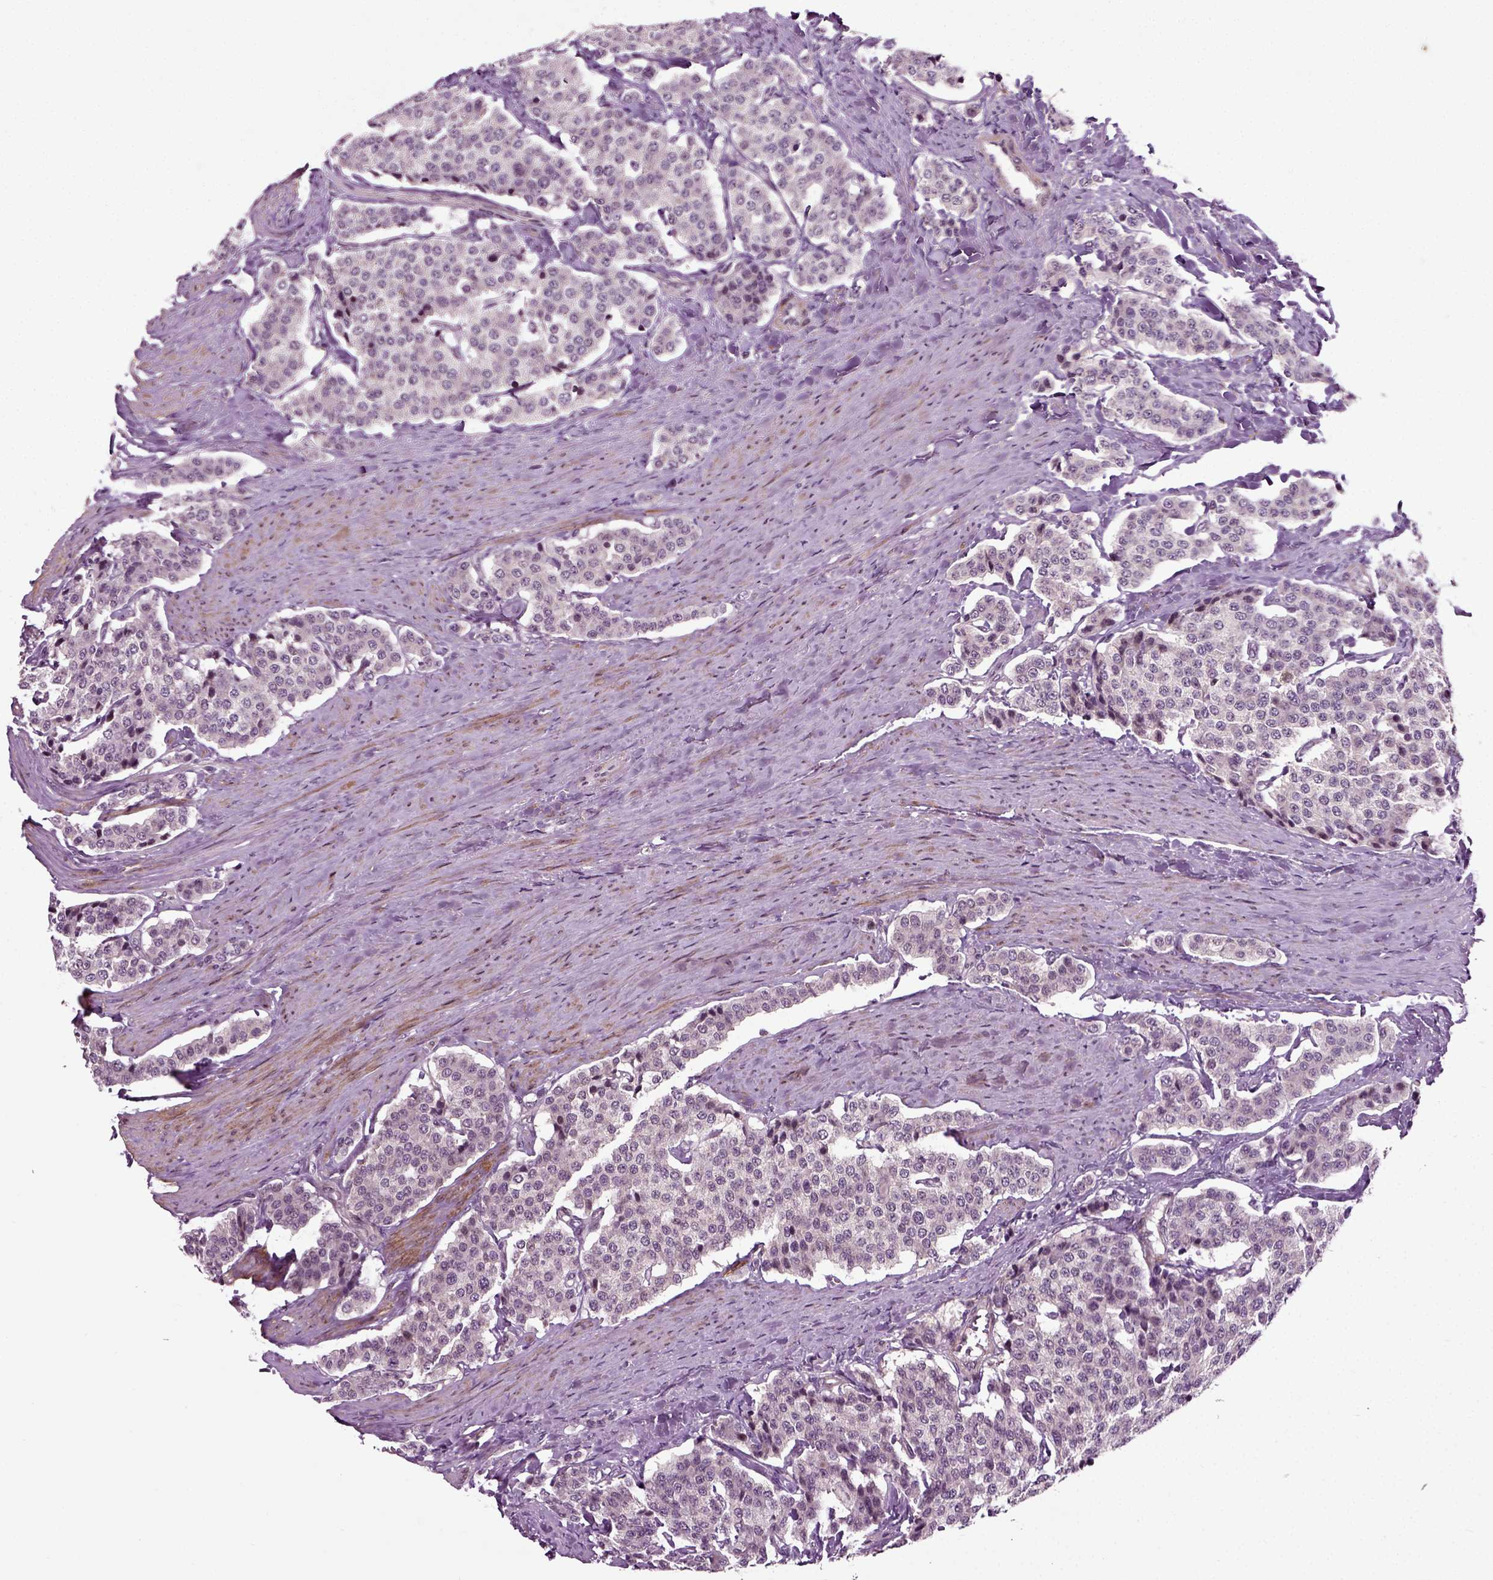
{"staining": {"intensity": "negative", "quantity": "none", "location": "none"}, "tissue": "carcinoid", "cell_type": "Tumor cells", "image_type": "cancer", "snomed": [{"axis": "morphology", "description": "Carcinoid, malignant, NOS"}, {"axis": "topography", "description": "Small intestine"}], "caption": "An IHC image of malignant carcinoid is shown. There is no staining in tumor cells of malignant carcinoid.", "gene": "KNSTRN", "patient": {"sex": "female", "age": 58}}